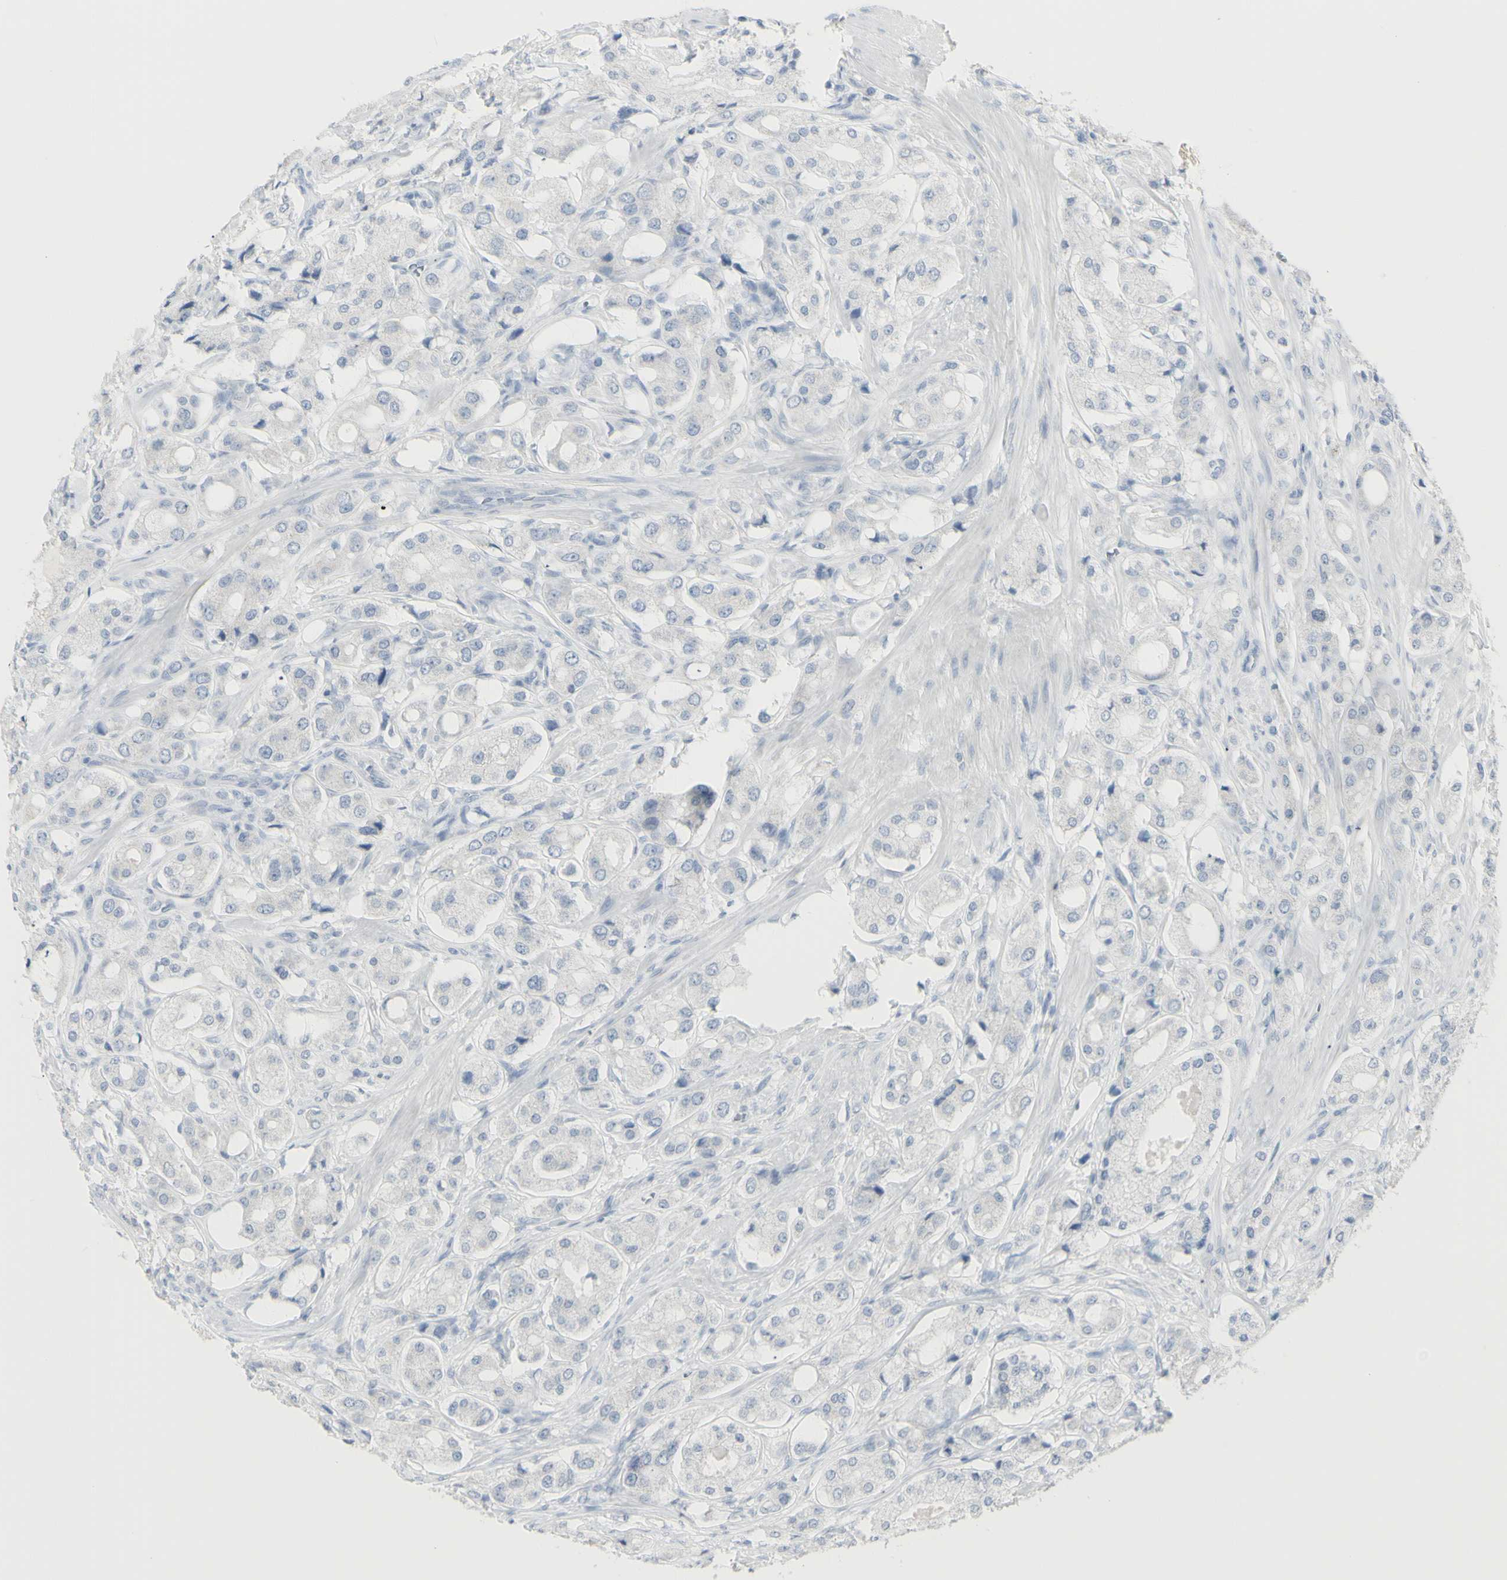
{"staining": {"intensity": "negative", "quantity": "none", "location": "none"}, "tissue": "prostate cancer", "cell_type": "Tumor cells", "image_type": "cancer", "snomed": [{"axis": "morphology", "description": "Adenocarcinoma, High grade"}, {"axis": "topography", "description": "Prostate"}], "caption": "This is an immunohistochemistry photomicrograph of prostate high-grade adenocarcinoma. There is no expression in tumor cells.", "gene": "ENSG00000198211", "patient": {"sex": "male", "age": 65}}